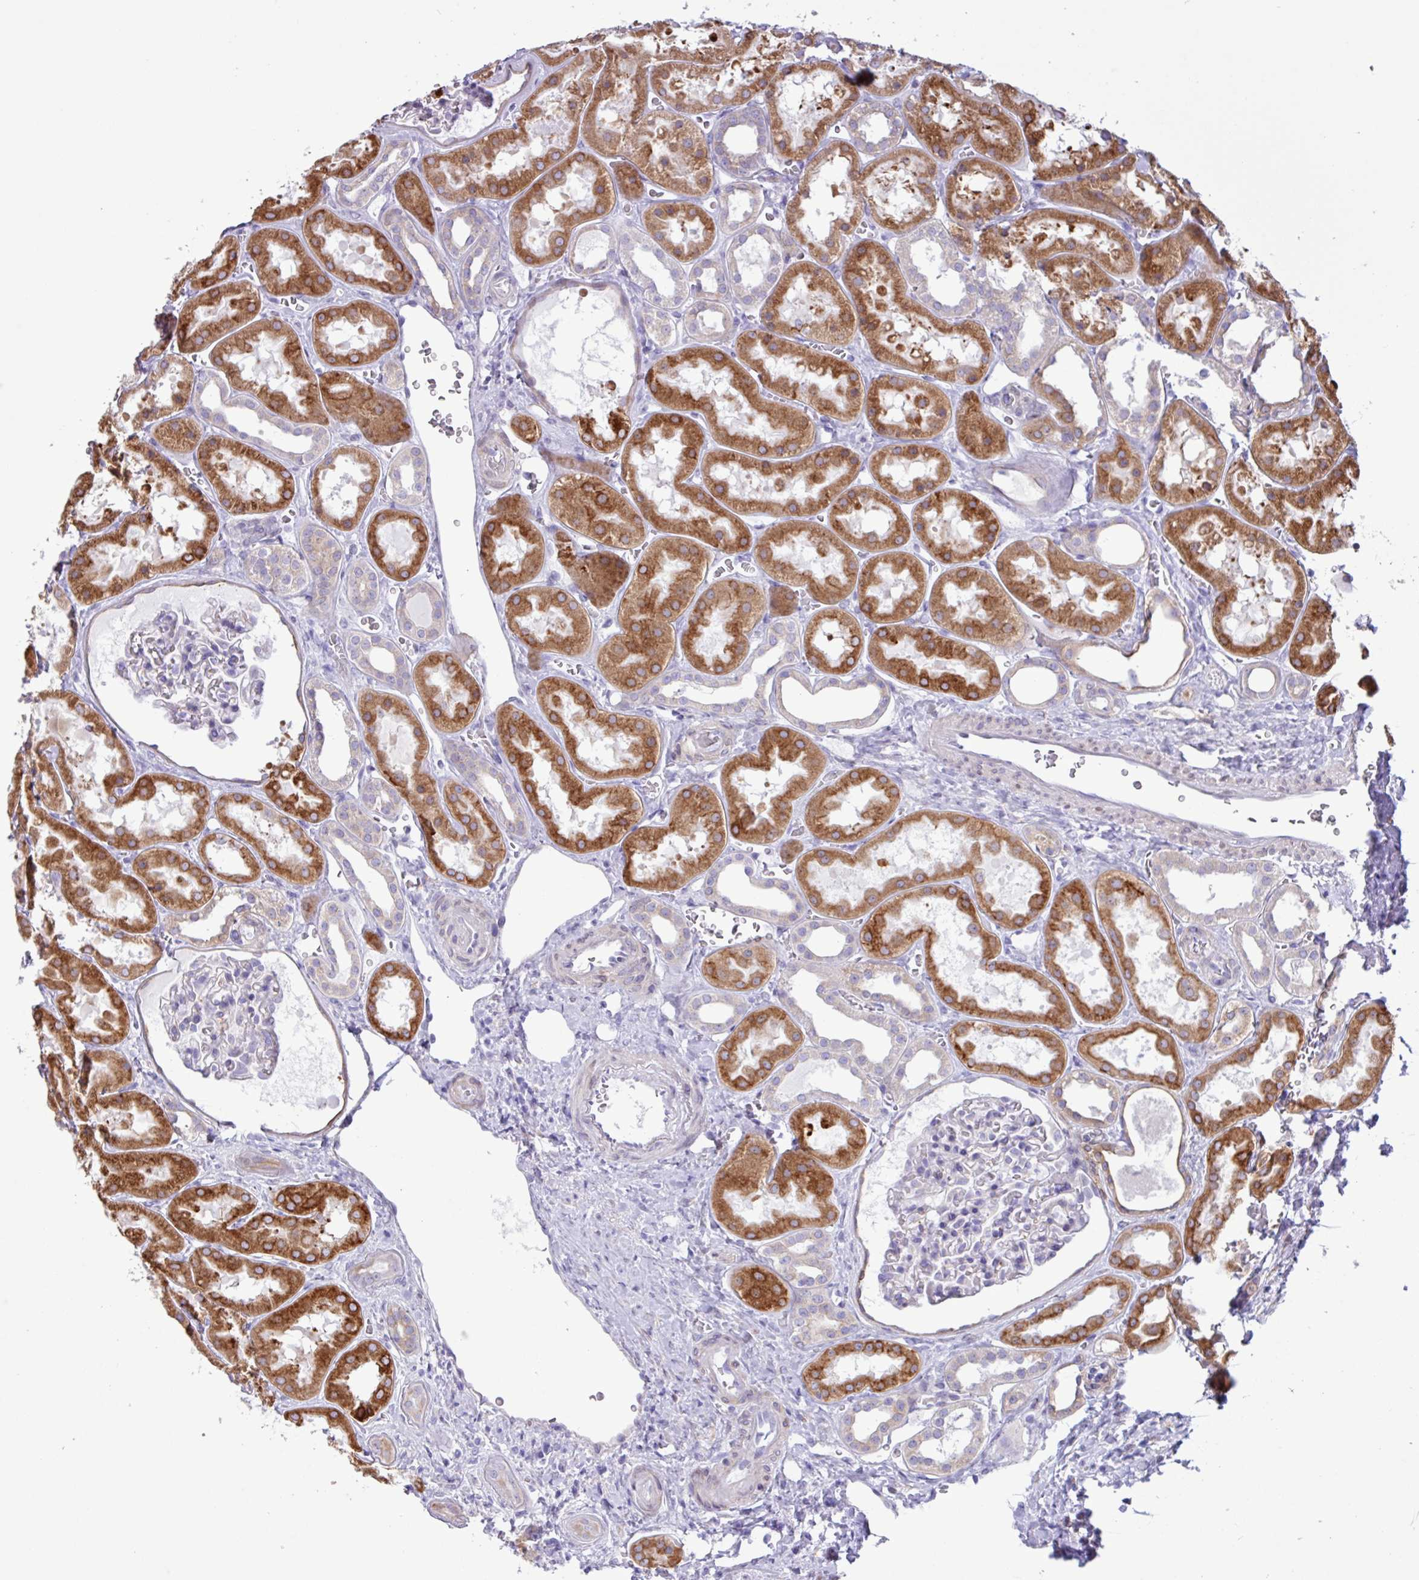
{"staining": {"intensity": "negative", "quantity": "none", "location": "none"}, "tissue": "kidney", "cell_type": "Cells in glomeruli", "image_type": "normal", "snomed": [{"axis": "morphology", "description": "Normal tissue, NOS"}, {"axis": "topography", "description": "Kidney"}], "caption": "Cells in glomeruli show no significant positivity in benign kidney. (DAB immunohistochemistry (IHC), high magnification).", "gene": "SLC38A1", "patient": {"sex": "female", "age": 41}}